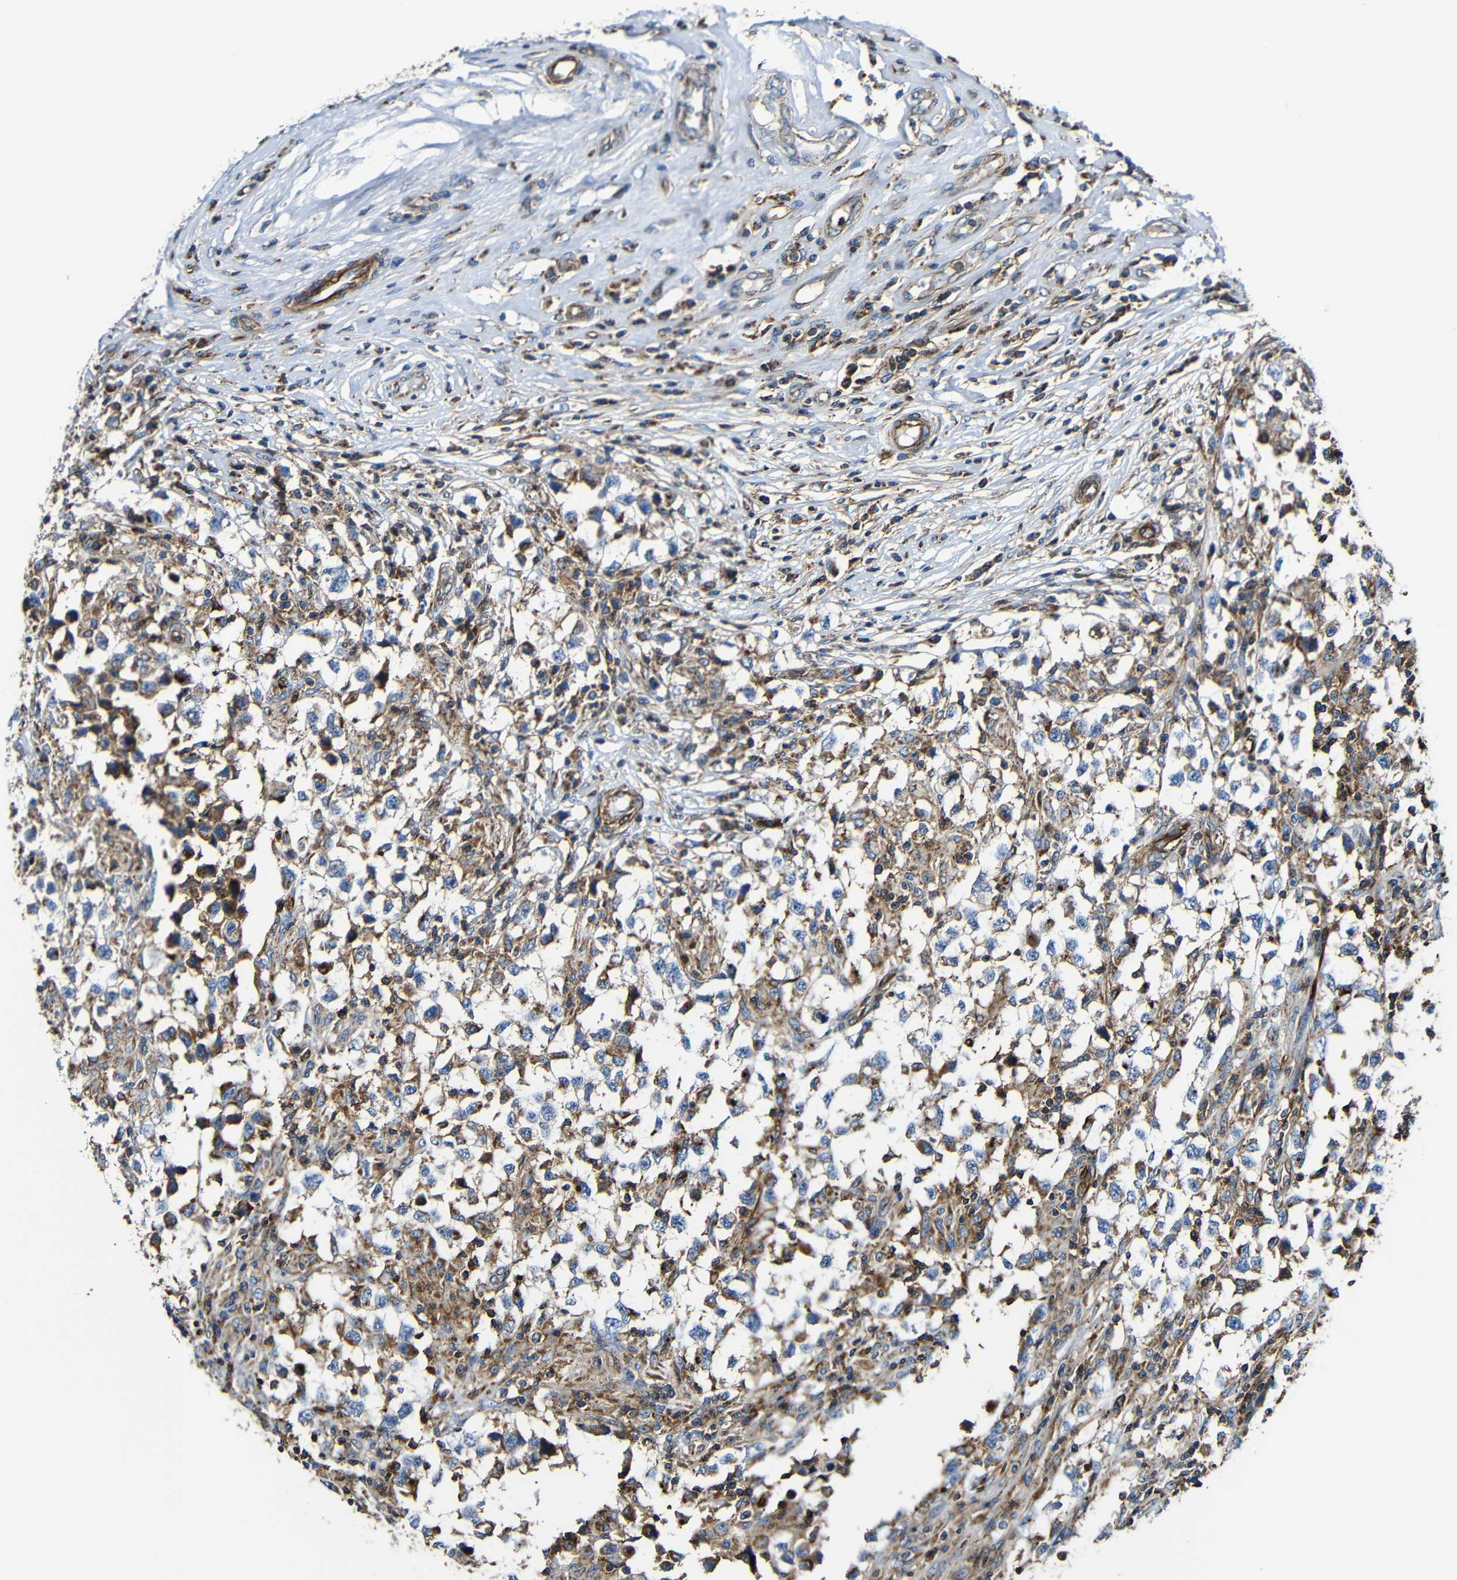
{"staining": {"intensity": "moderate", "quantity": ">75%", "location": "cytoplasmic/membranous"}, "tissue": "testis cancer", "cell_type": "Tumor cells", "image_type": "cancer", "snomed": [{"axis": "morphology", "description": "Carcinoma, Embryonal, NOS"}, {"axis": "topography", "description": "Testis"}], "caption": "High-magnification brightfield microscopy of embryonal carcinoma (testis) stained with DAB (3,3'-diaminobenzidine) (brown) and counterstained with hematoxylin (blue). tumor cells exhibit moderate cytoplasmic/membranous staining is appreciated in about>75% of cells.", "gene": "IGSF10", "patient": {"sex": "male", "age": 21}}